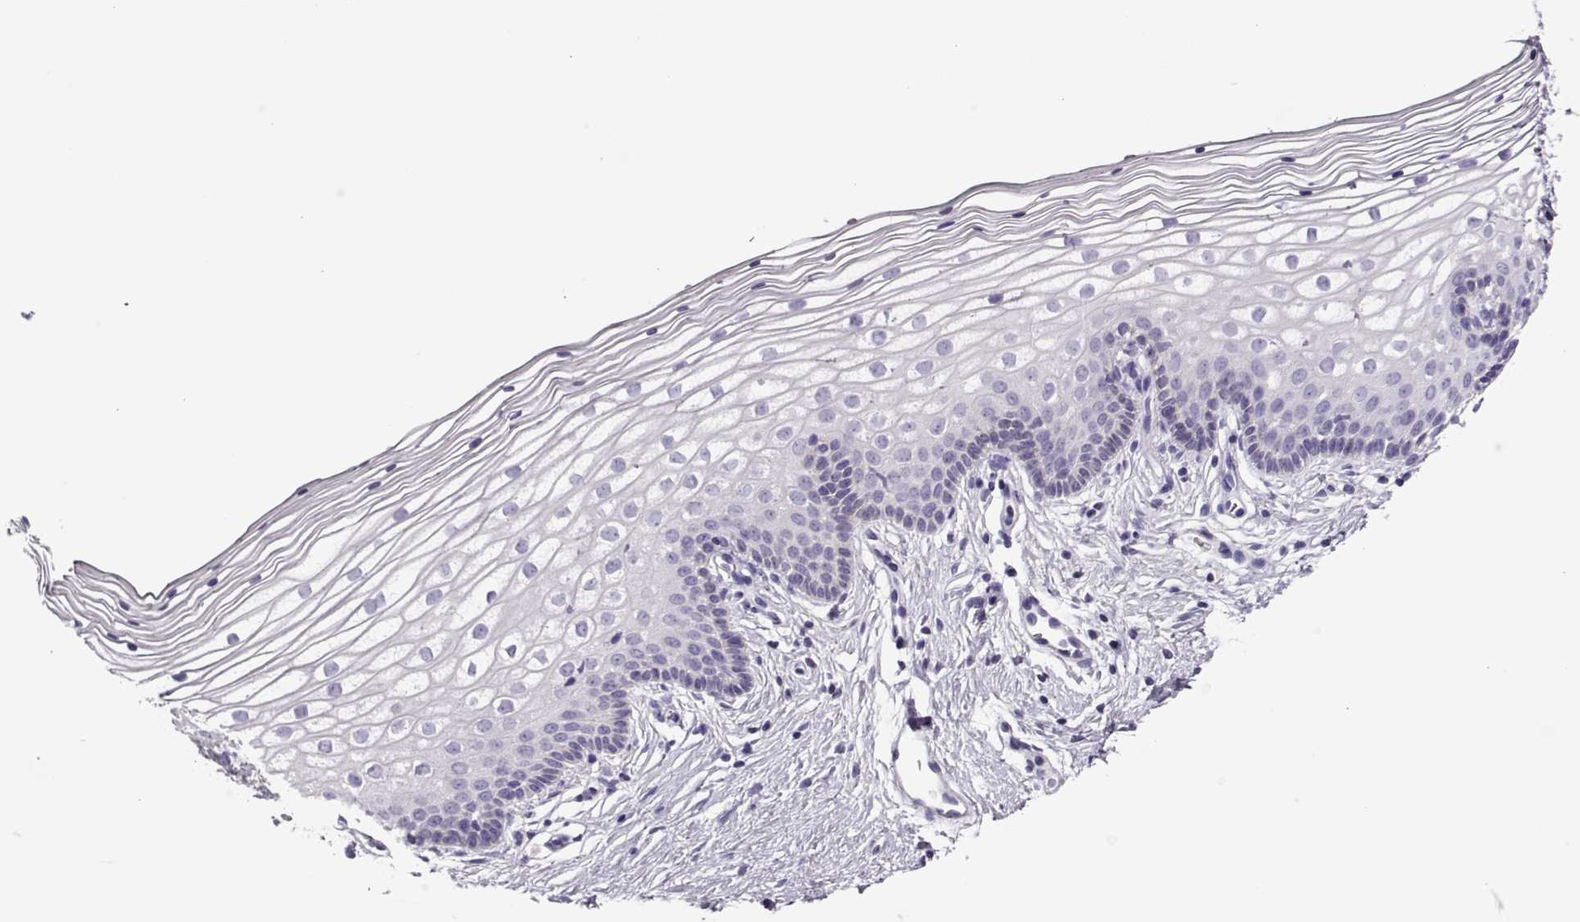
{"staining": {"intensity": "negative", "quantity": "none", "location": "none"}, "tissue": "vagina", "cell_type": "Squamous epithelial cells", "image_type": "normal", "snomed": [{"axis": "morphology", "description": "Normal tissue, NOS"}, {"axis": "topography", "description": "Vagina"}], "caption": "IHC histopathology image of unremarkable vagina stained for a protein (brown), which reveals no staining in squamous epithelial cells. Nuclei are stained in blue.", "gene": "LINGO1", "patient": {"sex": "female", "age": 36}}